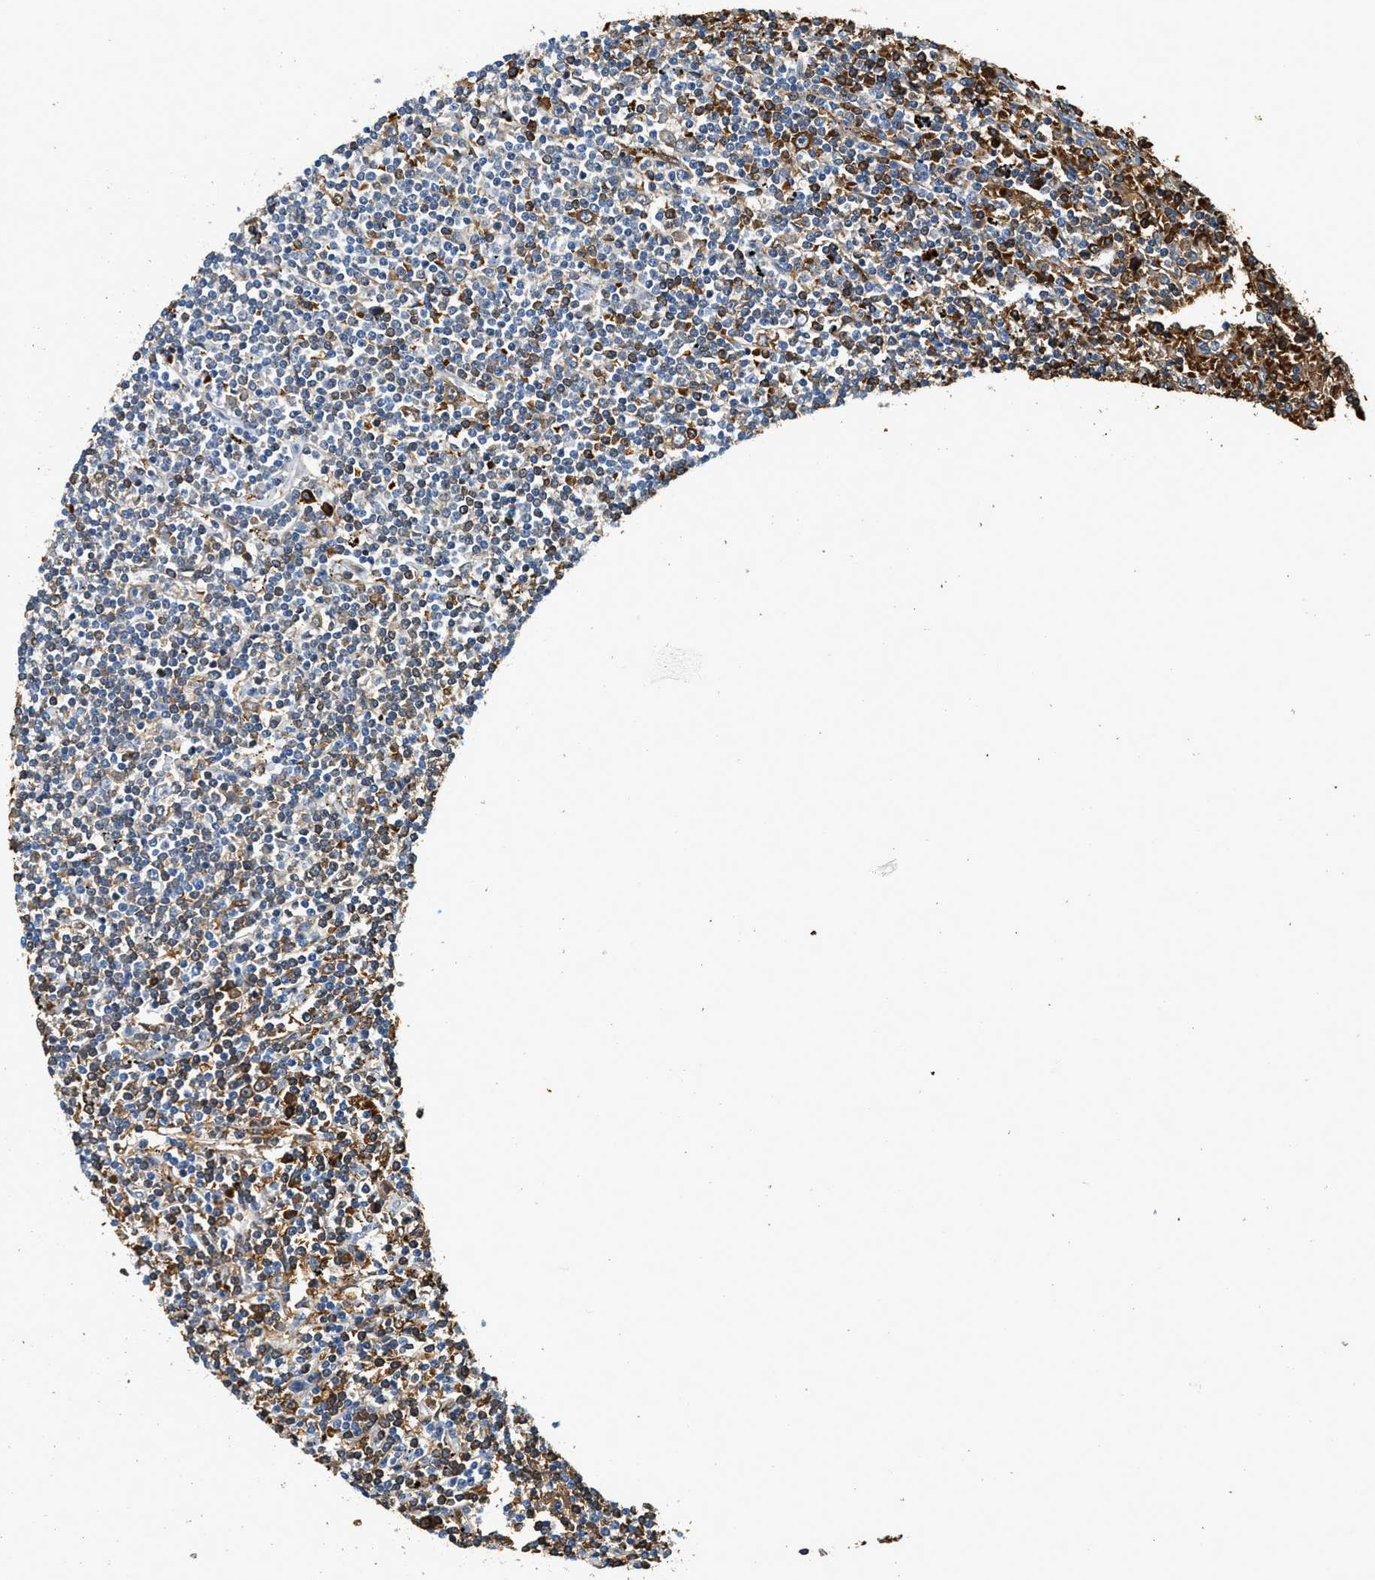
{"staining": {"intensity": "moderate", "quantity": "<25%", "location": "cytoplasmic/membranous"}, "tissue": "lymphoma", "cell_type": "Tumor cells", "image_type": "cancer", "snomed": [{"axis": "morphology", "description": "Malignant lymphoma, non-Hodgkin's type, Low grade"}, {"axis": "topography", "description": "Spleen"}], "caption": "This histopathology image demonstrates immunohistochemistry (IHC) staining of human malignant lymphoma, non-Hodgkin's type (low-grade), with low moderate cytoplasmic/membranous staining in approximately <25% of tumor cells.", "gene": "CYTH2", "patient": {"sex": "male", "age": 76}}